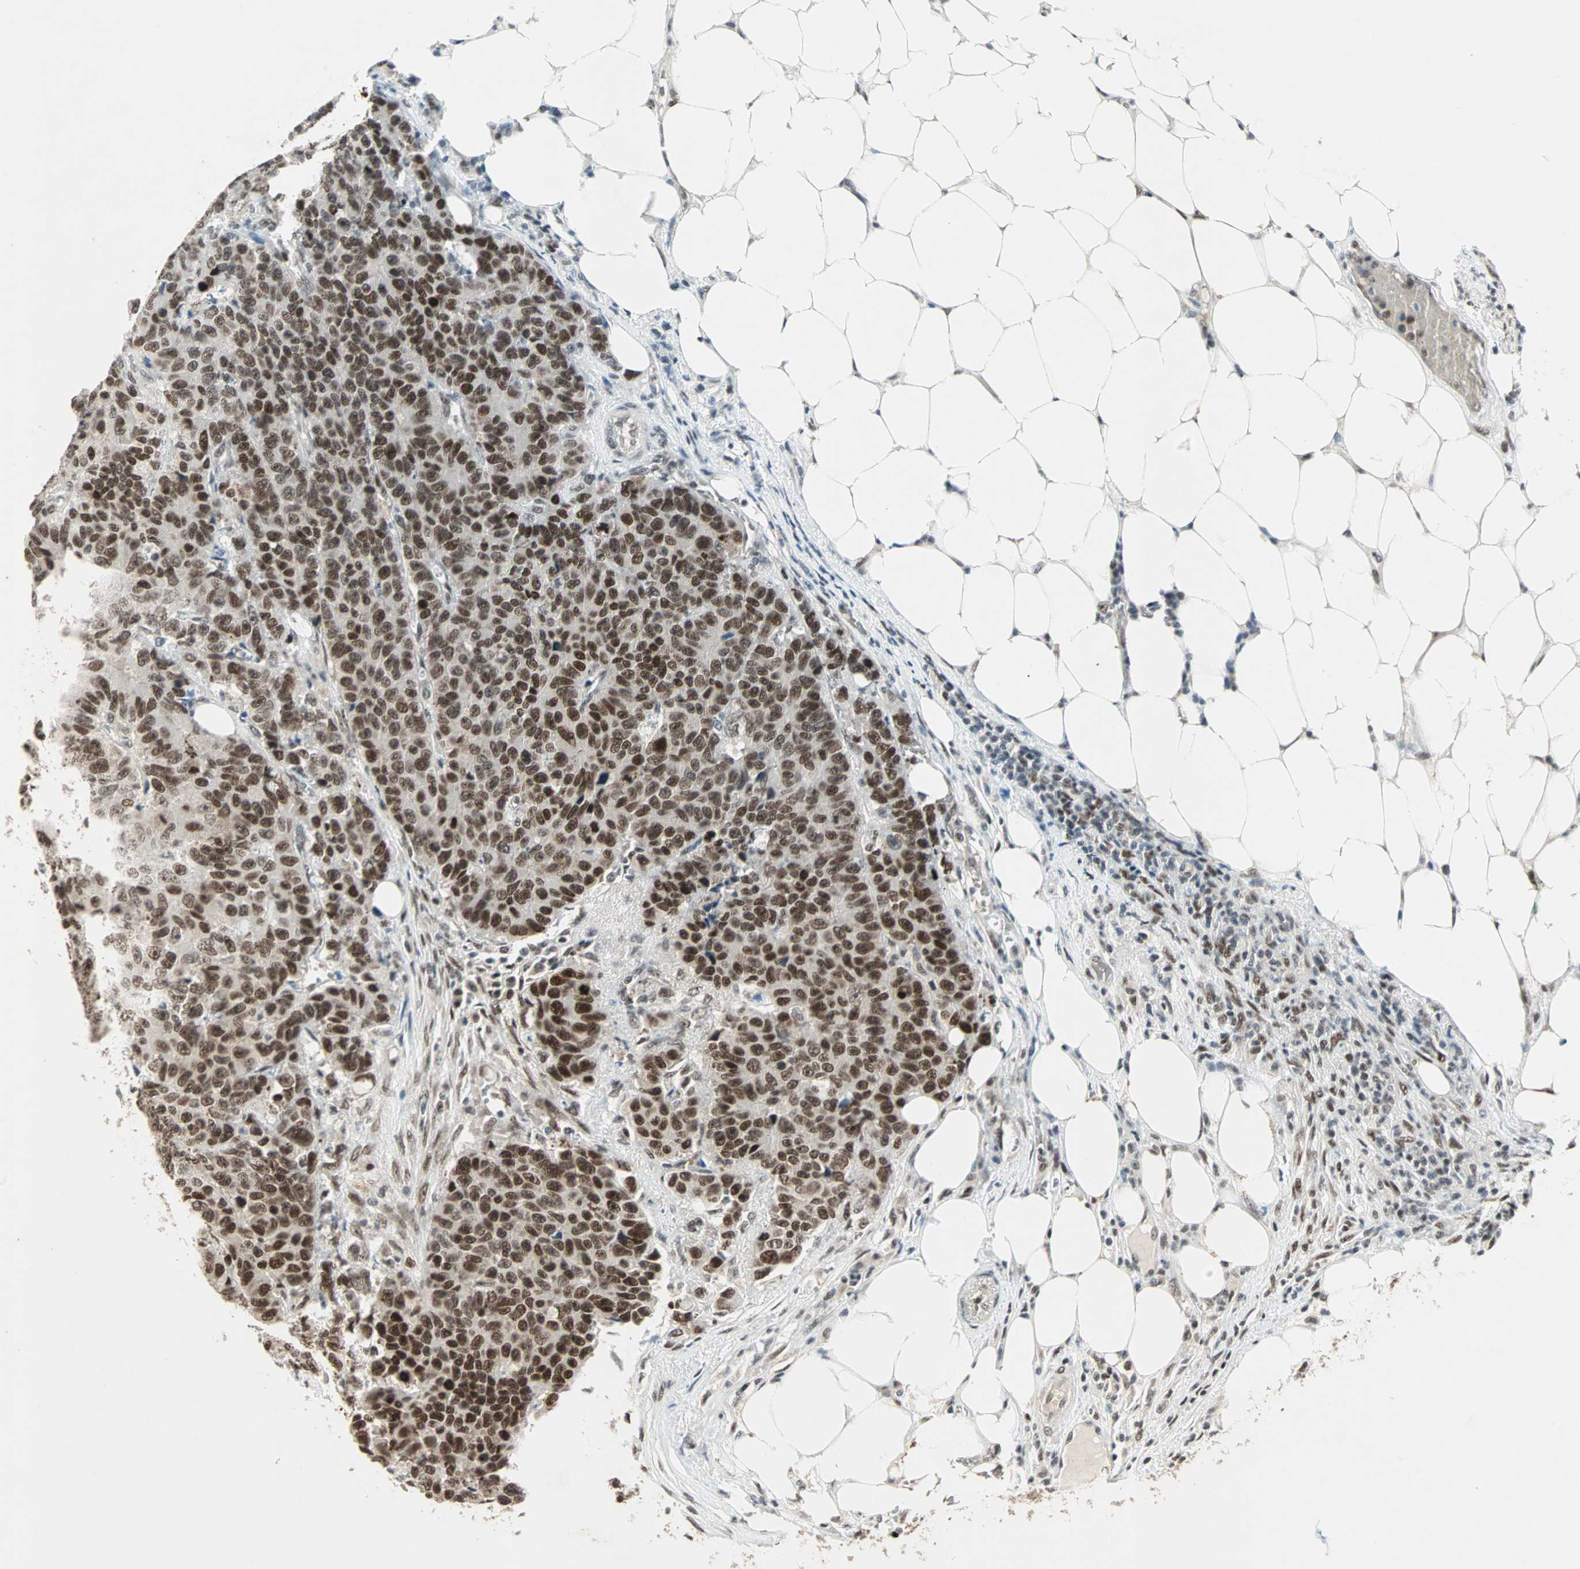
{"staining": {"intensity": "strong", "quantity": ">75%", "location": "nuclear"}, "tissue": "colorectal cancer", "cell_type": "Tumor cells", "image_type": "cancer", "snomed": [{"axis": "morphology", "description": "Adenocarcinoma, NOS"}, {"axis": "topography", "description": "Colon"}], "caption": "Colorectal cancer stained with a protein marker displays strong staining in tumor cells.", "gene": "MDC1", "patient": {"sex": "female", "age": 86}}